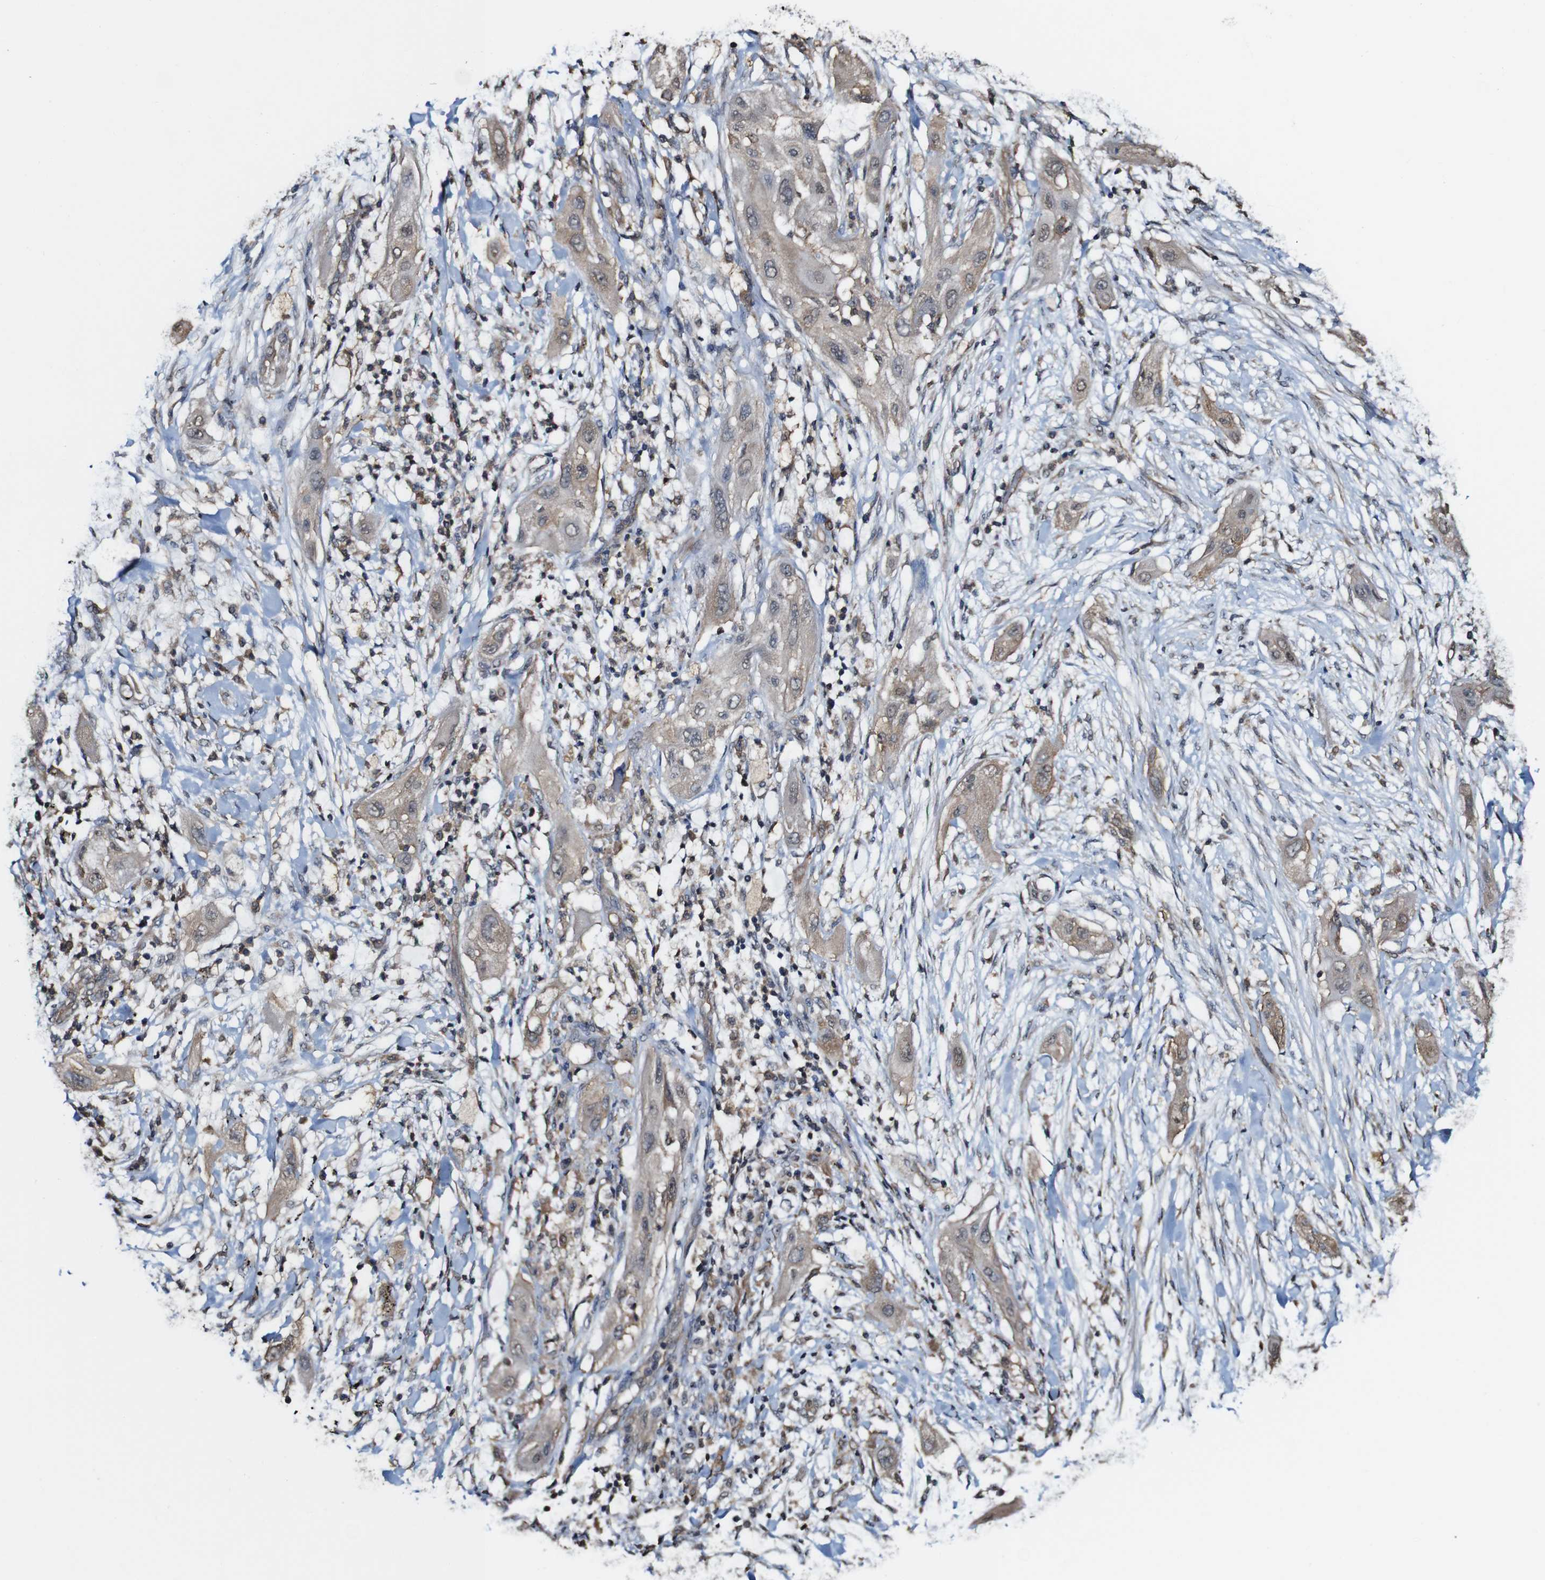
{"staining": {"intensity": "moderate", "quantity": ">75%", "location": "cytoplasmic/membranous"}, "tissue": "lung cancer", "cell_type": "Tumor cells", "image_type": "cancer", "snomed": [{"axis": "morphology", "description": "Squamous cell carcinoma, NOS"}, {"axis": "topography", "description": "Lung"}], "caption": "Human lung cancer stained with a protein marker shows moderate staining in tumor cells.", "gene": "PTPRR", "patient": {"sex": "female", "age": 47}}